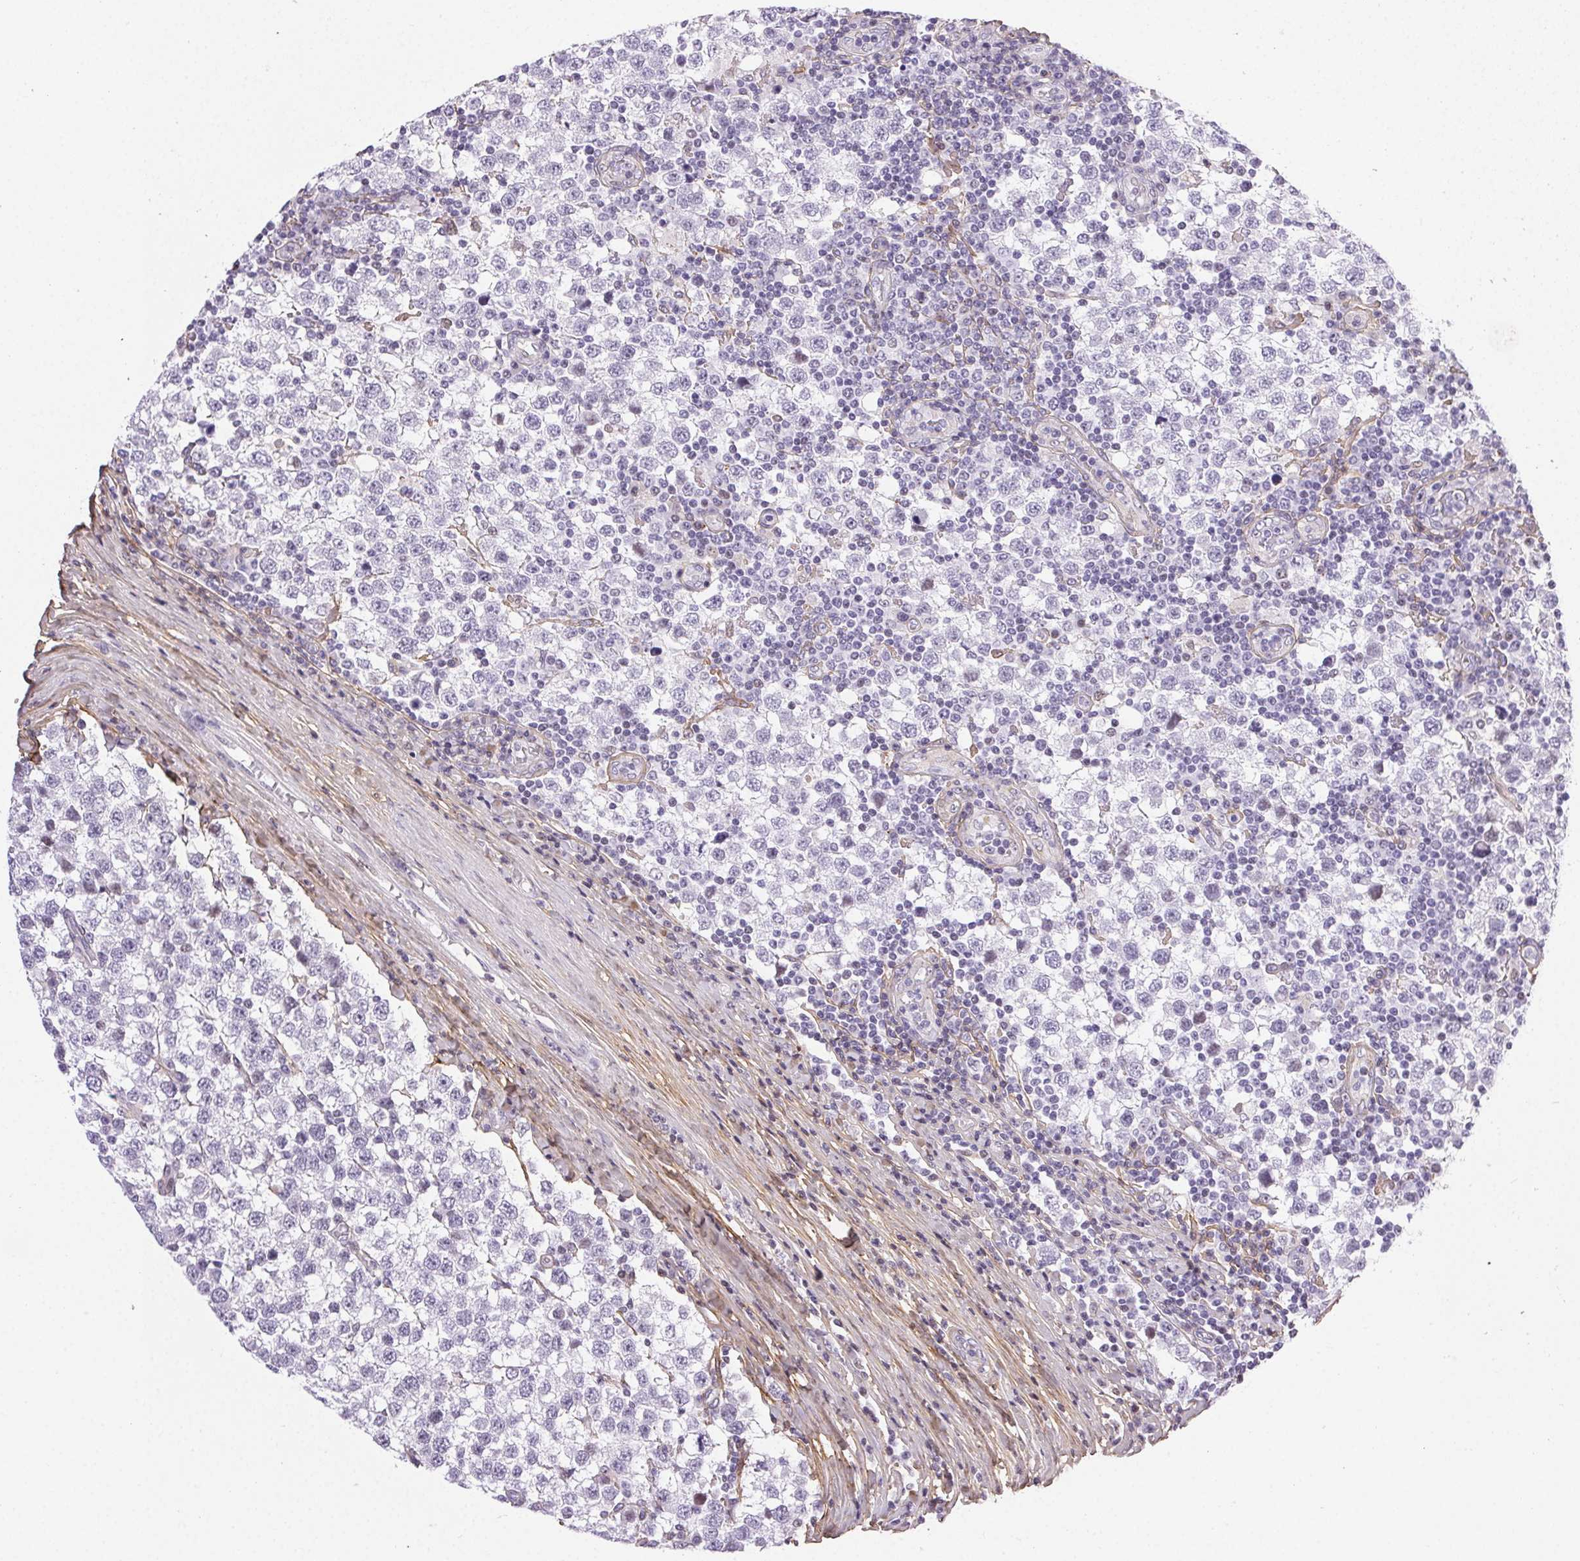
{"staining": {"intensity": "negative", "quantity": "none", "location": "none"}, "tissue": "testis cancer", "cell_type": "Tumor cells", "image_type": "cancer", "snomed": [{"axis": "morphology", "description": "Seminoma, NOS"}, {"axis": "topography", "description": "Testis"}], "caption": "Testis cancer (seminoma) was stained to show a protein in brown. There is no significant positivity in tumor cells.", "gene": "PDZD2", "patient": {"sex": "male", "age": 34}}